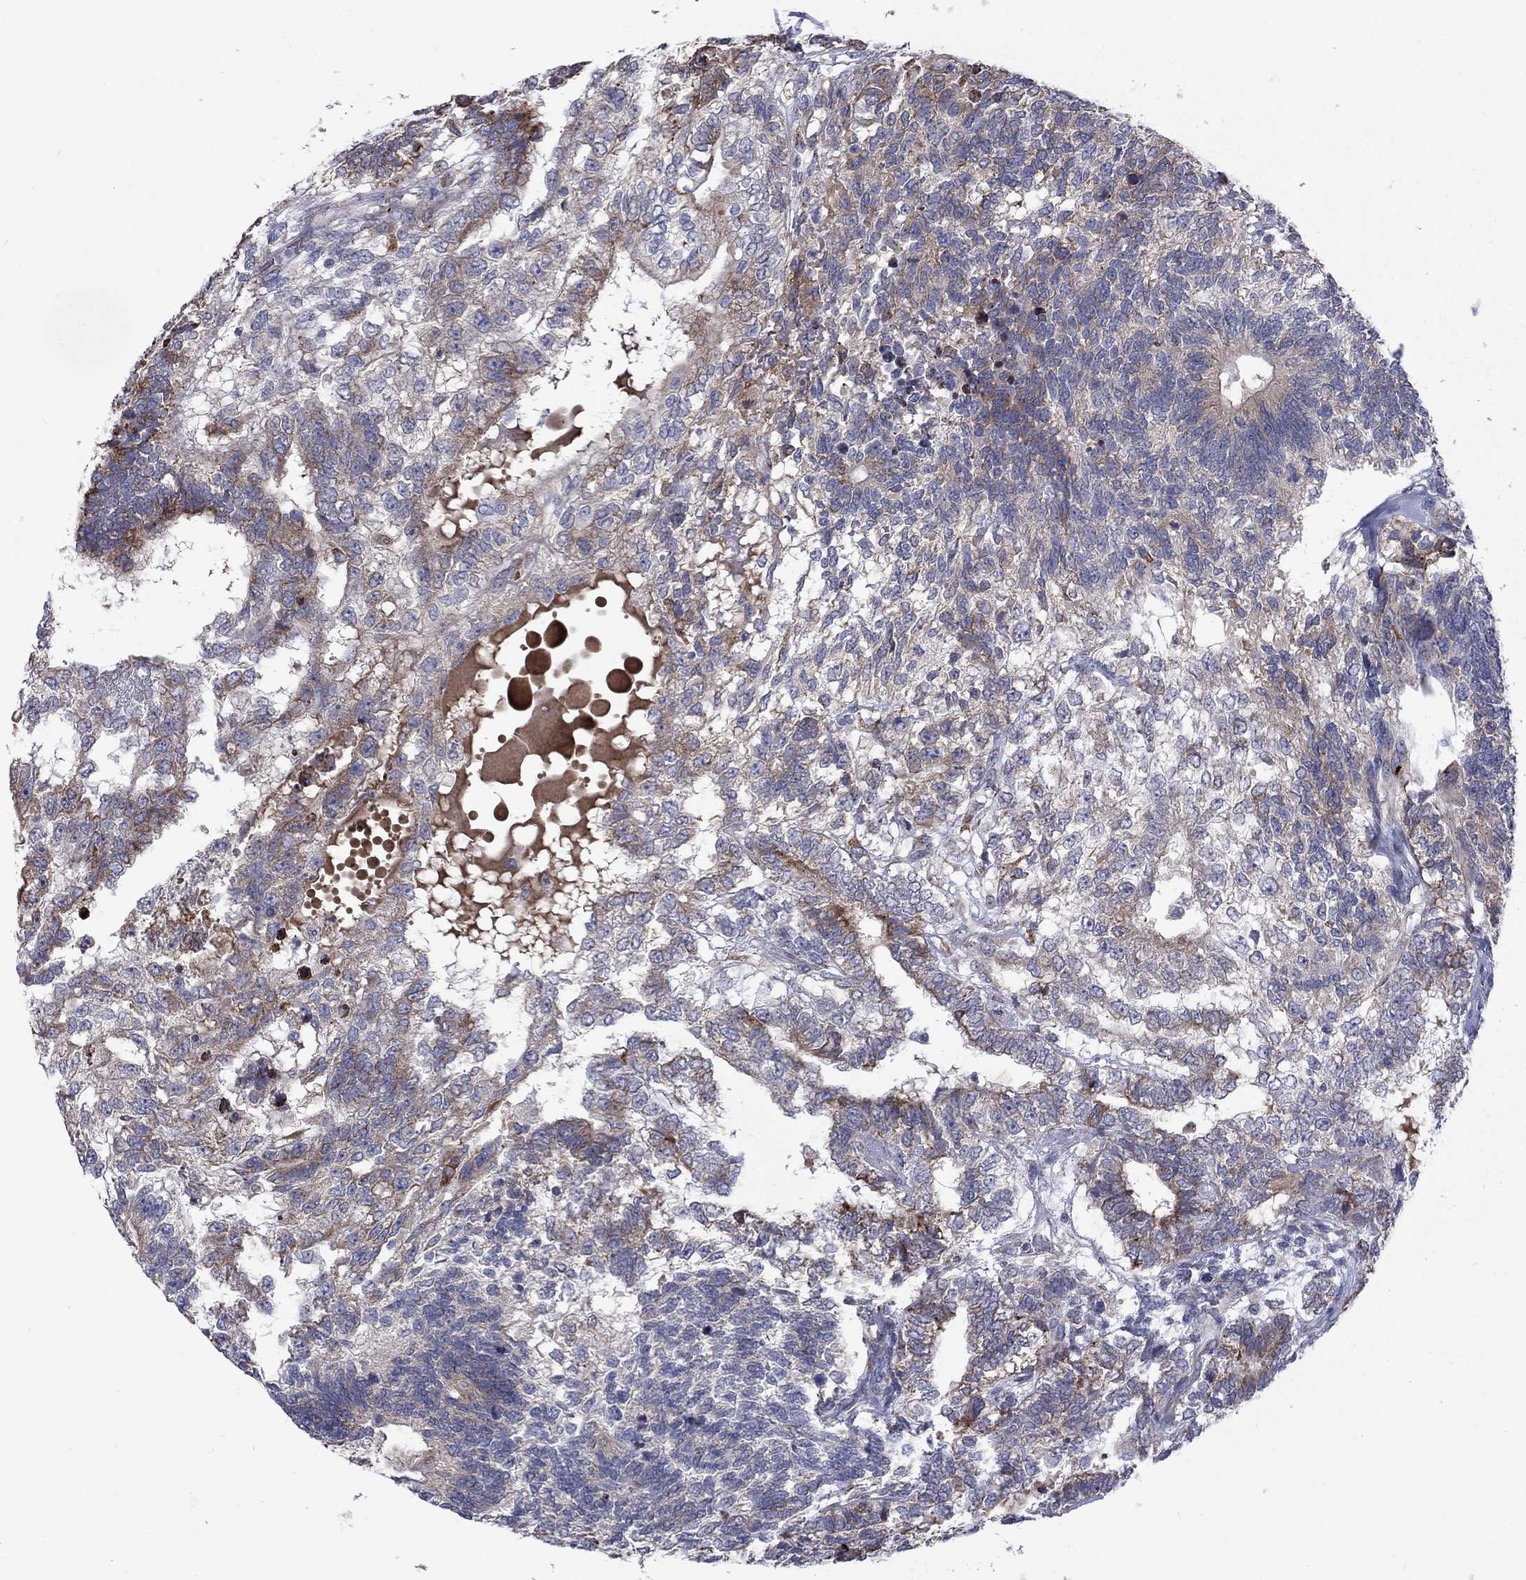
{"staining": {"intensity": "strong", "quantity": "<25%", "location": "cytoplasmic/membranous"}, "tissue": "testis cancer", "cell_type": "Tumor cells", "image_type": "cancer", "snomed": [{"axis": "morphology", "description": "Seminoma, NOS"}, {"axis": "morphology", "description": "Carcinoma, Embryonal, NOS"}, {"axis": "topography", "description": "Testis"}], "caption": "High-magnification brightfield microscopy of testis seminoma stained with DAB (3,3'-diaminobenzidine) (brown) and counterstained with hematoxylin (blue). tumor cells exhibit strong cytoplasmic/membranous positivity is identified in about<25% of cells.", "gene": "ASNS", "patient": {"sex": "male", "age": 41}}